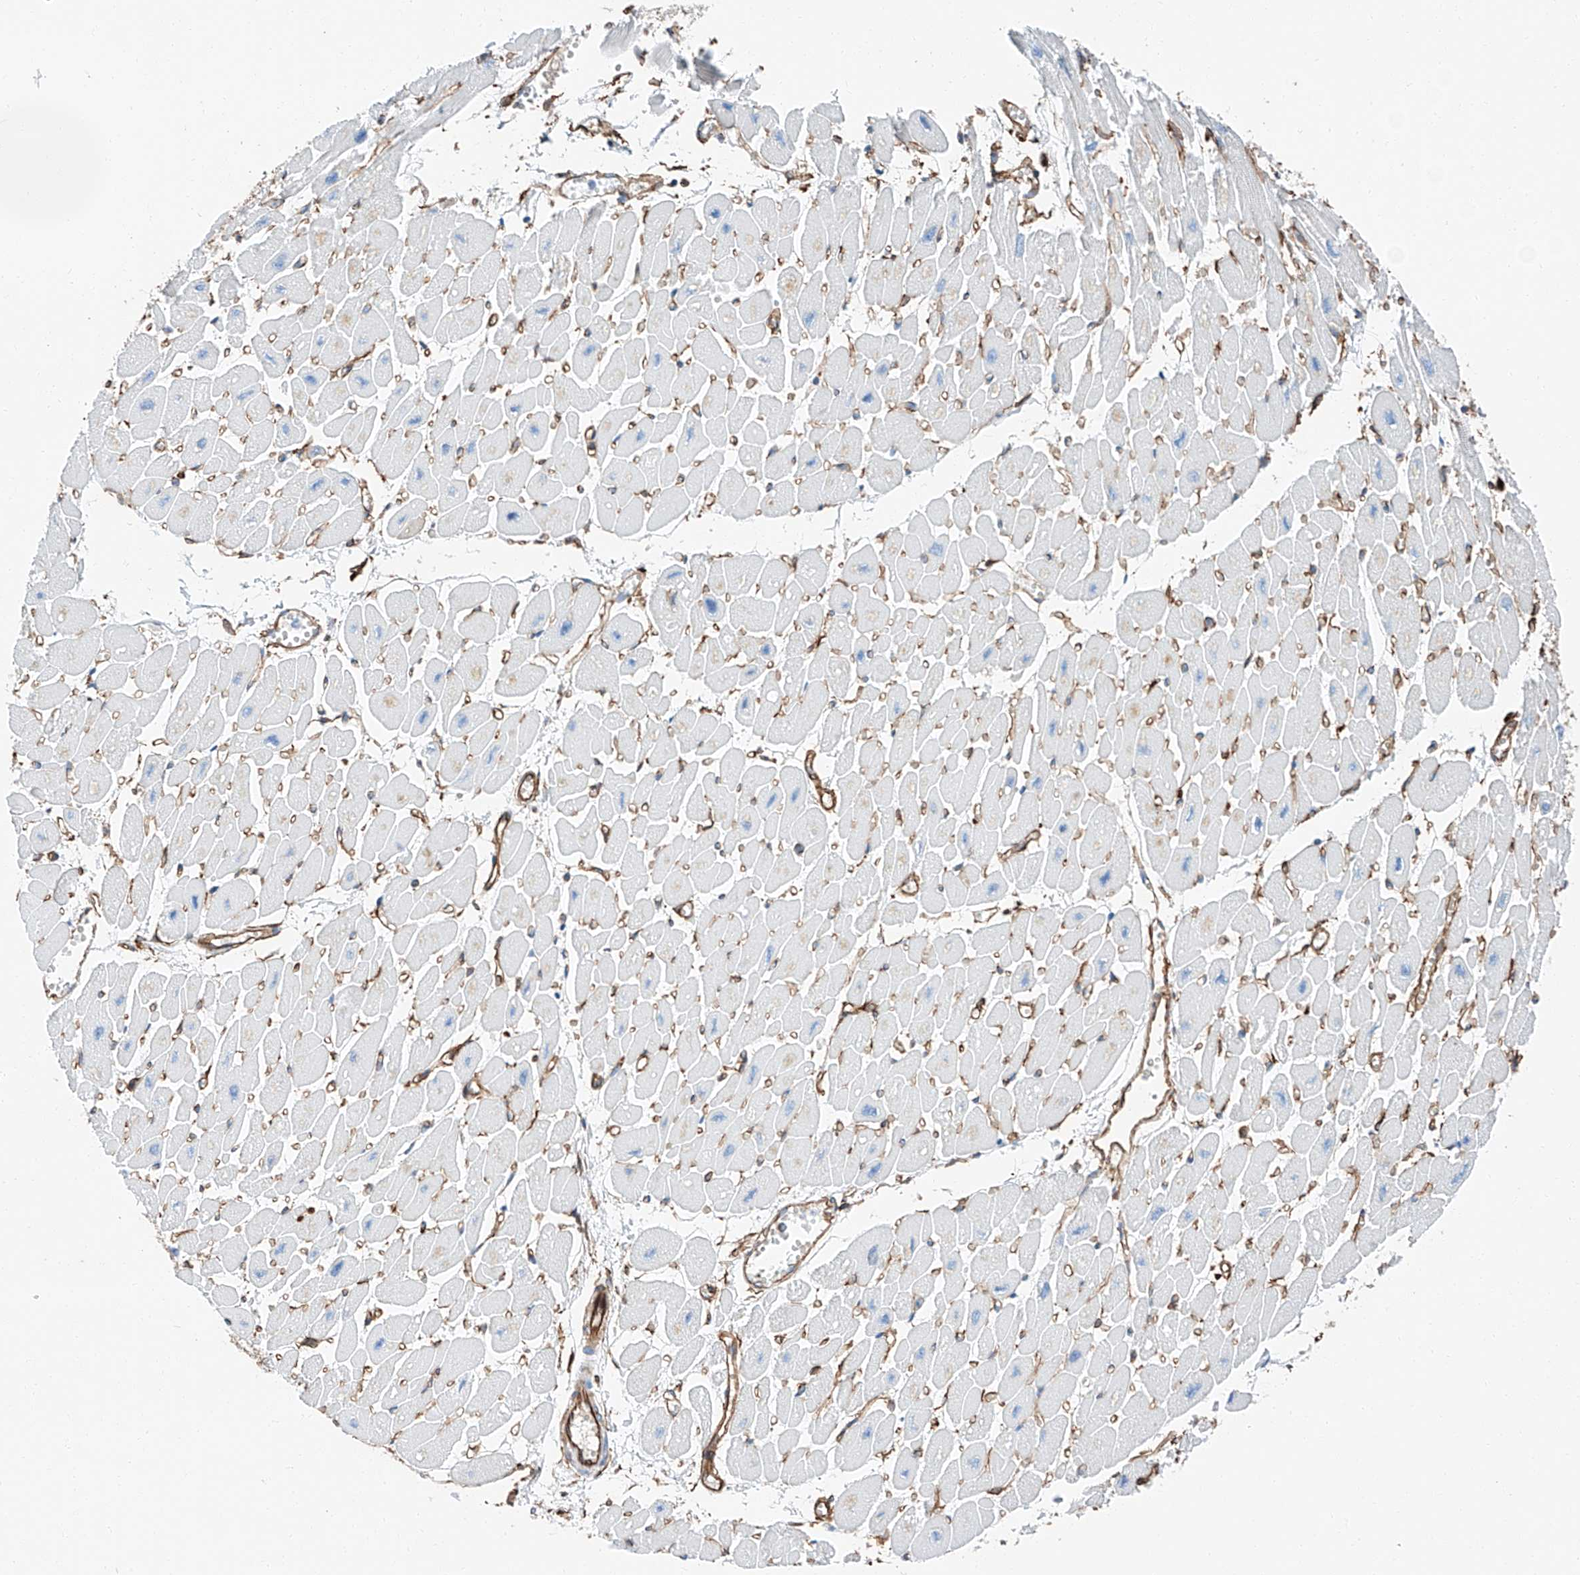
{"staining": {"intensity": "negative", "quantity": "none", "location": "none"}, "tissue": "heart muscle", "cell_type": "Cardiomyocytes", "image_type": "normal", "snomed": [{"axis": "morphology", "description": "Normal tissue, NOS"}, {"axis": "topography", "description": "Heart"}], "caption": "This is a histopathology image of immunohistochemistry staining of benign heart muscle, which shows no positivity in cardiomyocytes. (DAB (3,3'-diaminobenzidine) IHC, high magnification).", "gene": "ZNF804A", "patient": {"sex": "female", "age": 54}}